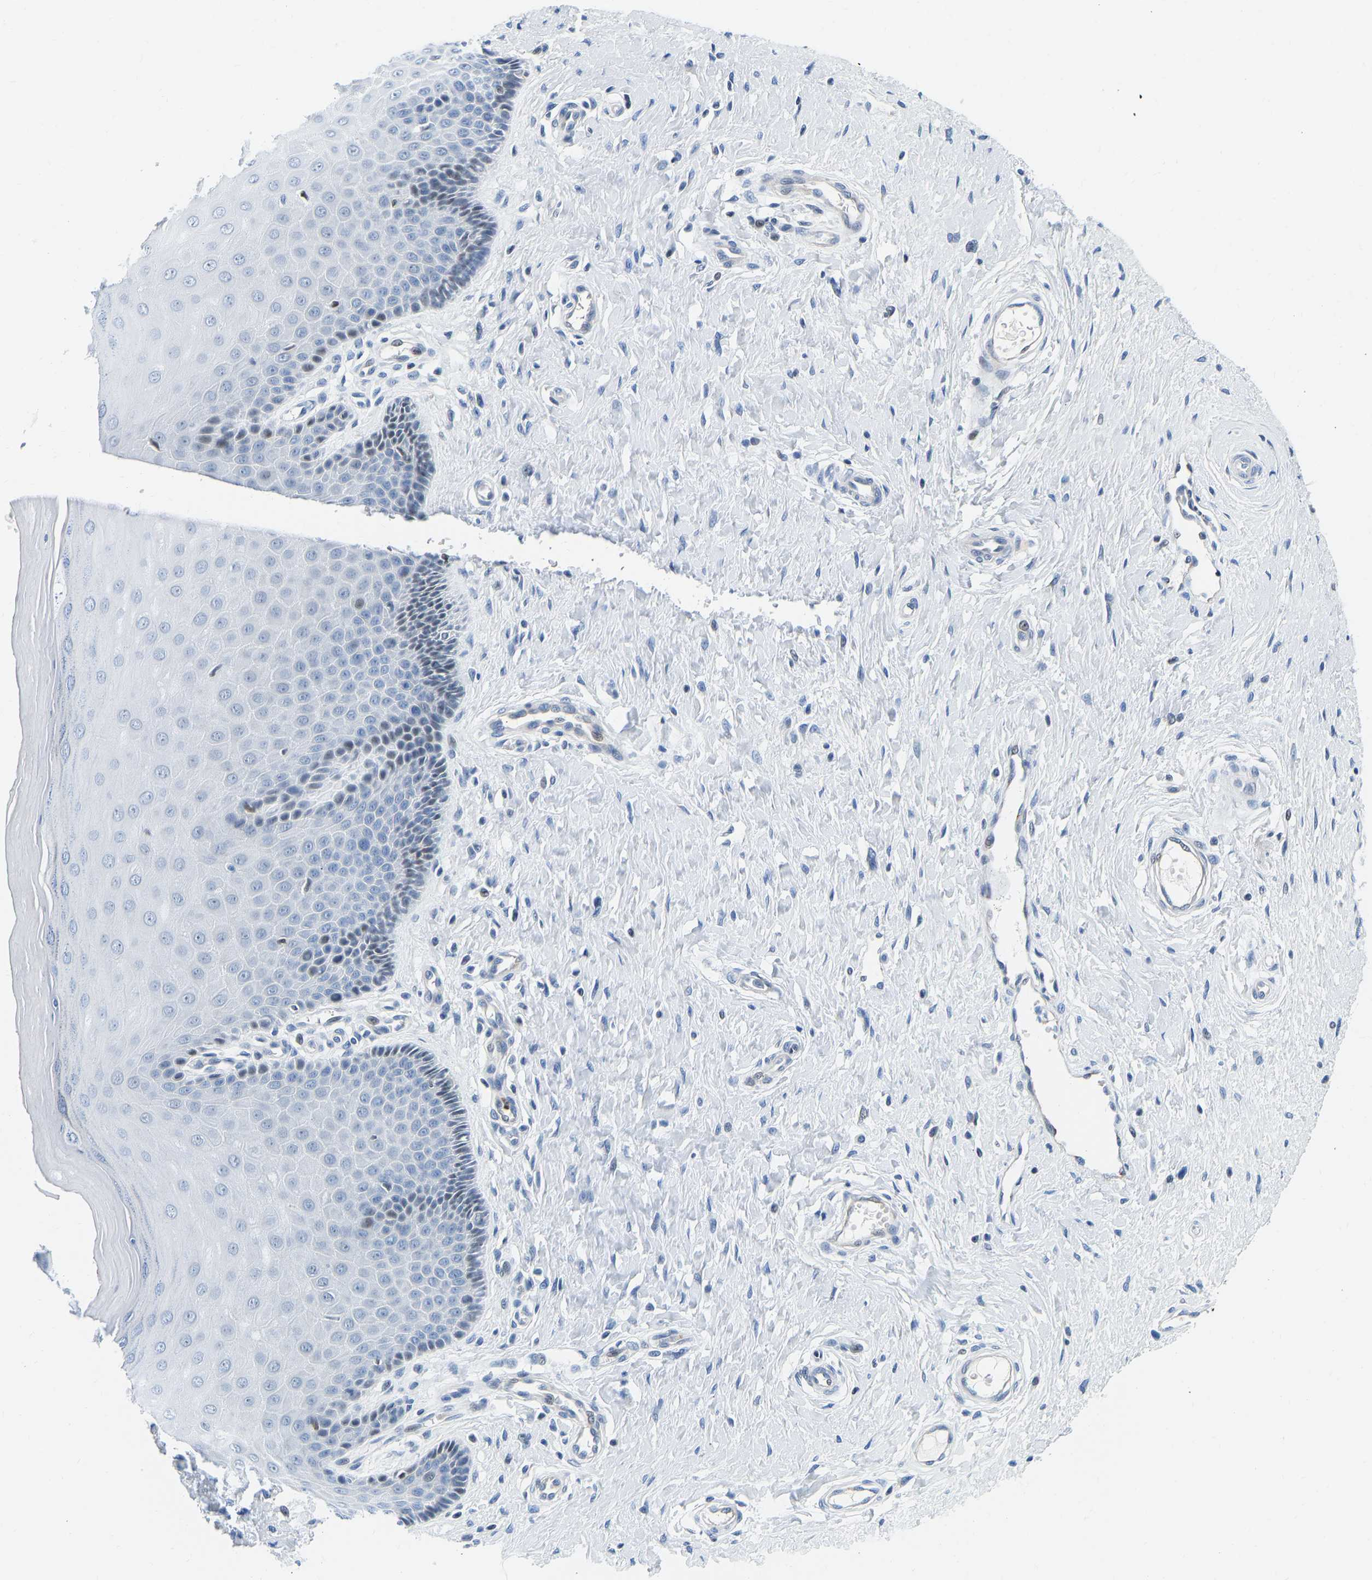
{"staining": {"intensity": "moderate", "quantity": "<25%", "location": "nuclear"}, "tissue": "cervix", "cell_type": "Glandular cells", "image_type": "normal", "snomed": [{"axis": "morphology", "description": "Normal tissue, NOS"}, {"axis": "topography", "description": "Cervix"}], "caption": "A brown stain shows moderate nuclear positivity of a protein in glandular cells of unremarkable human cervix. The staining was performed using DAB, with brown indicating positive protein expression. Nuclei are stained blue with hematoxylin.", "gene": "HDAC5", "patient": {"sex": "female", "age": 55}}